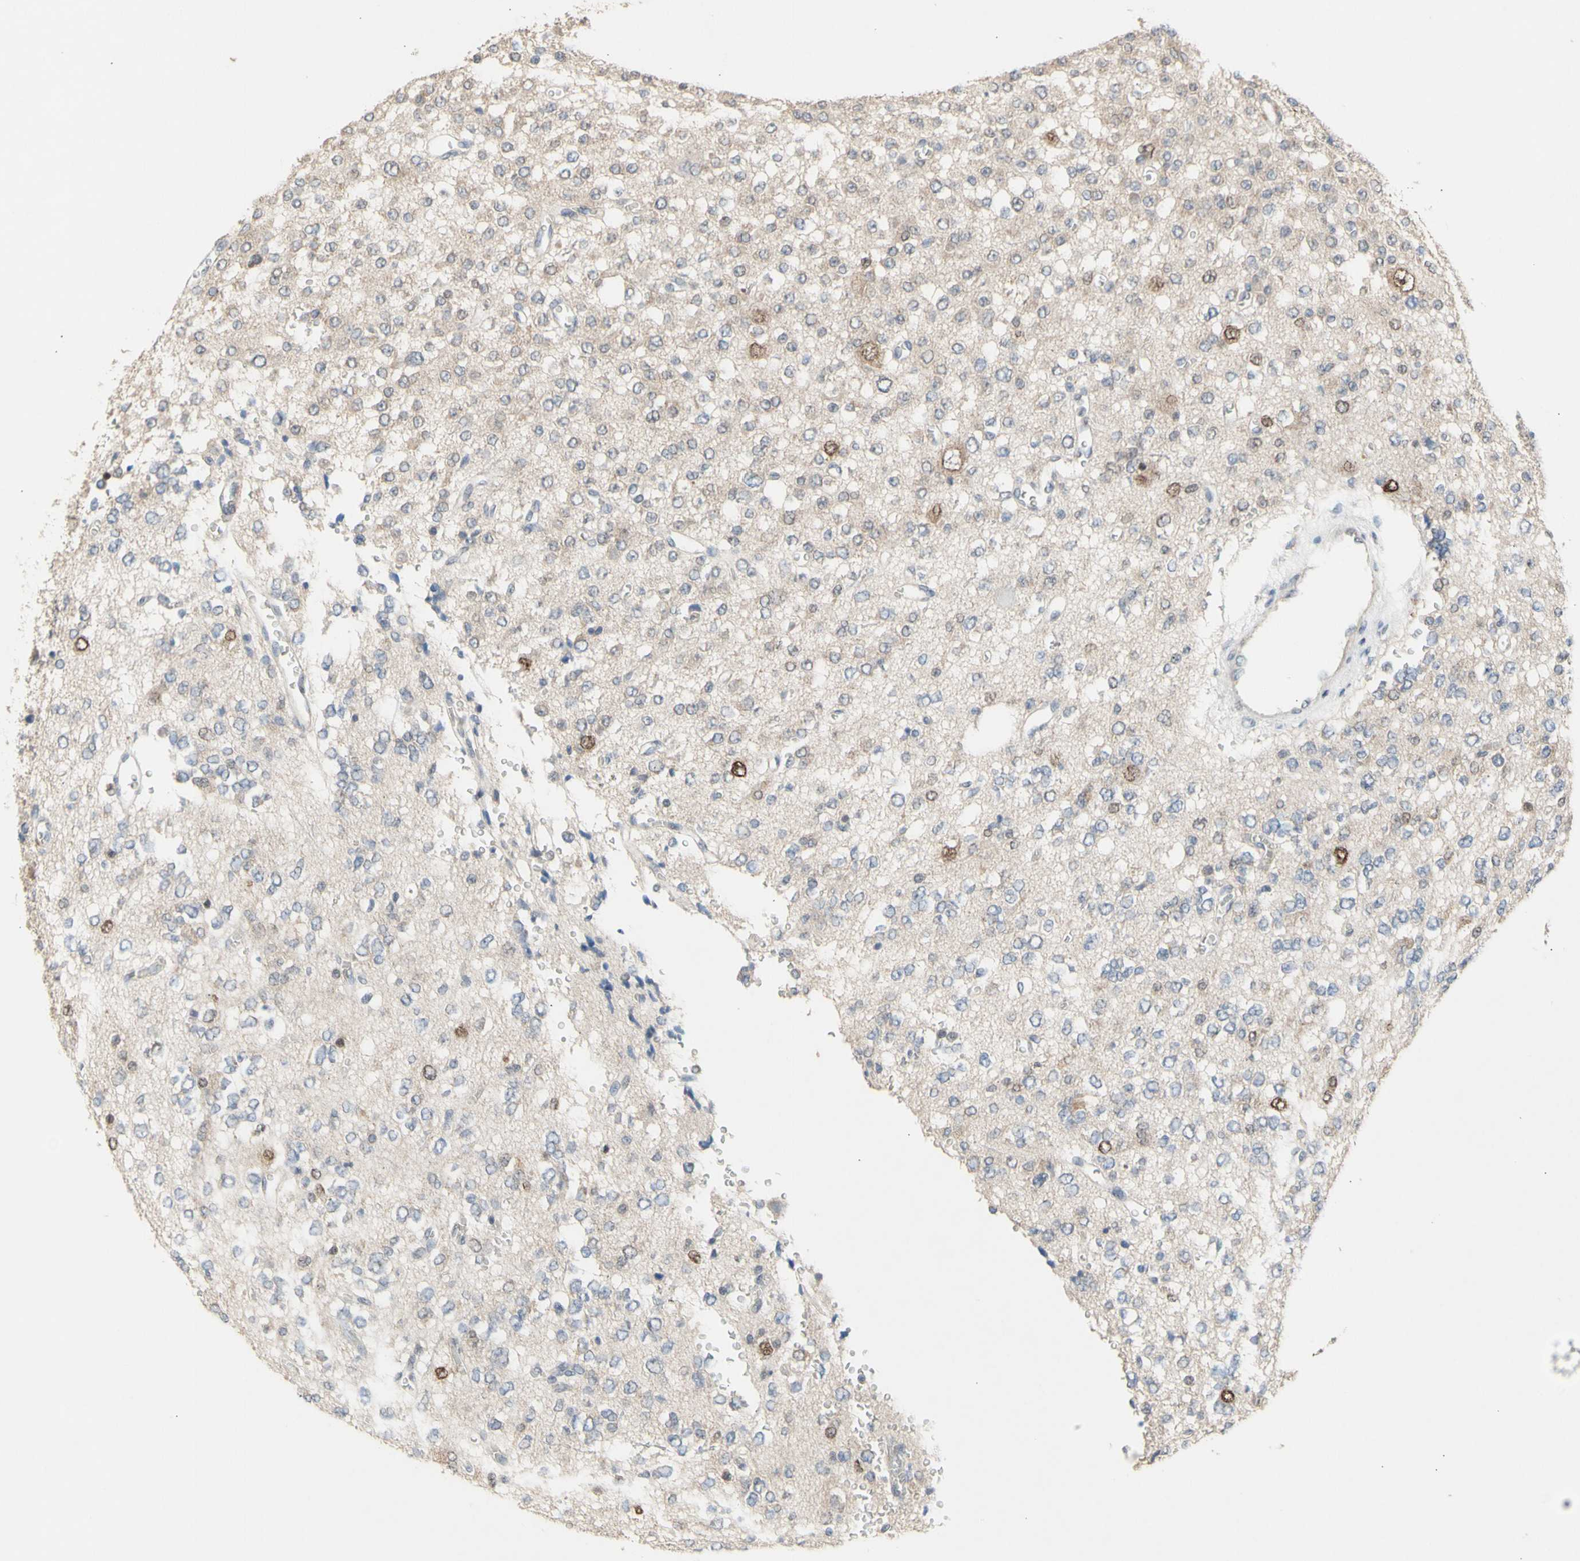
{"staining": {"intensity": "negative", "quantity": "none", "location": "none"}, "tissue": "glioma", "cell_type": "Tumor cells", "image_type": "cancer", "snomed": [{"axis": "morphology", "description": "Glioma, malignant, Low grade"}, {"axis": "topography", "description": "Brain"}], "caption": "Tumor cells show no significant positivity in glioma. (DAB immunohistochemistry (IHC) visualized using brightfield microscopy, high magnification).", "gene": "NLRP1", "patient": {"sex": "male", "age": 38}}